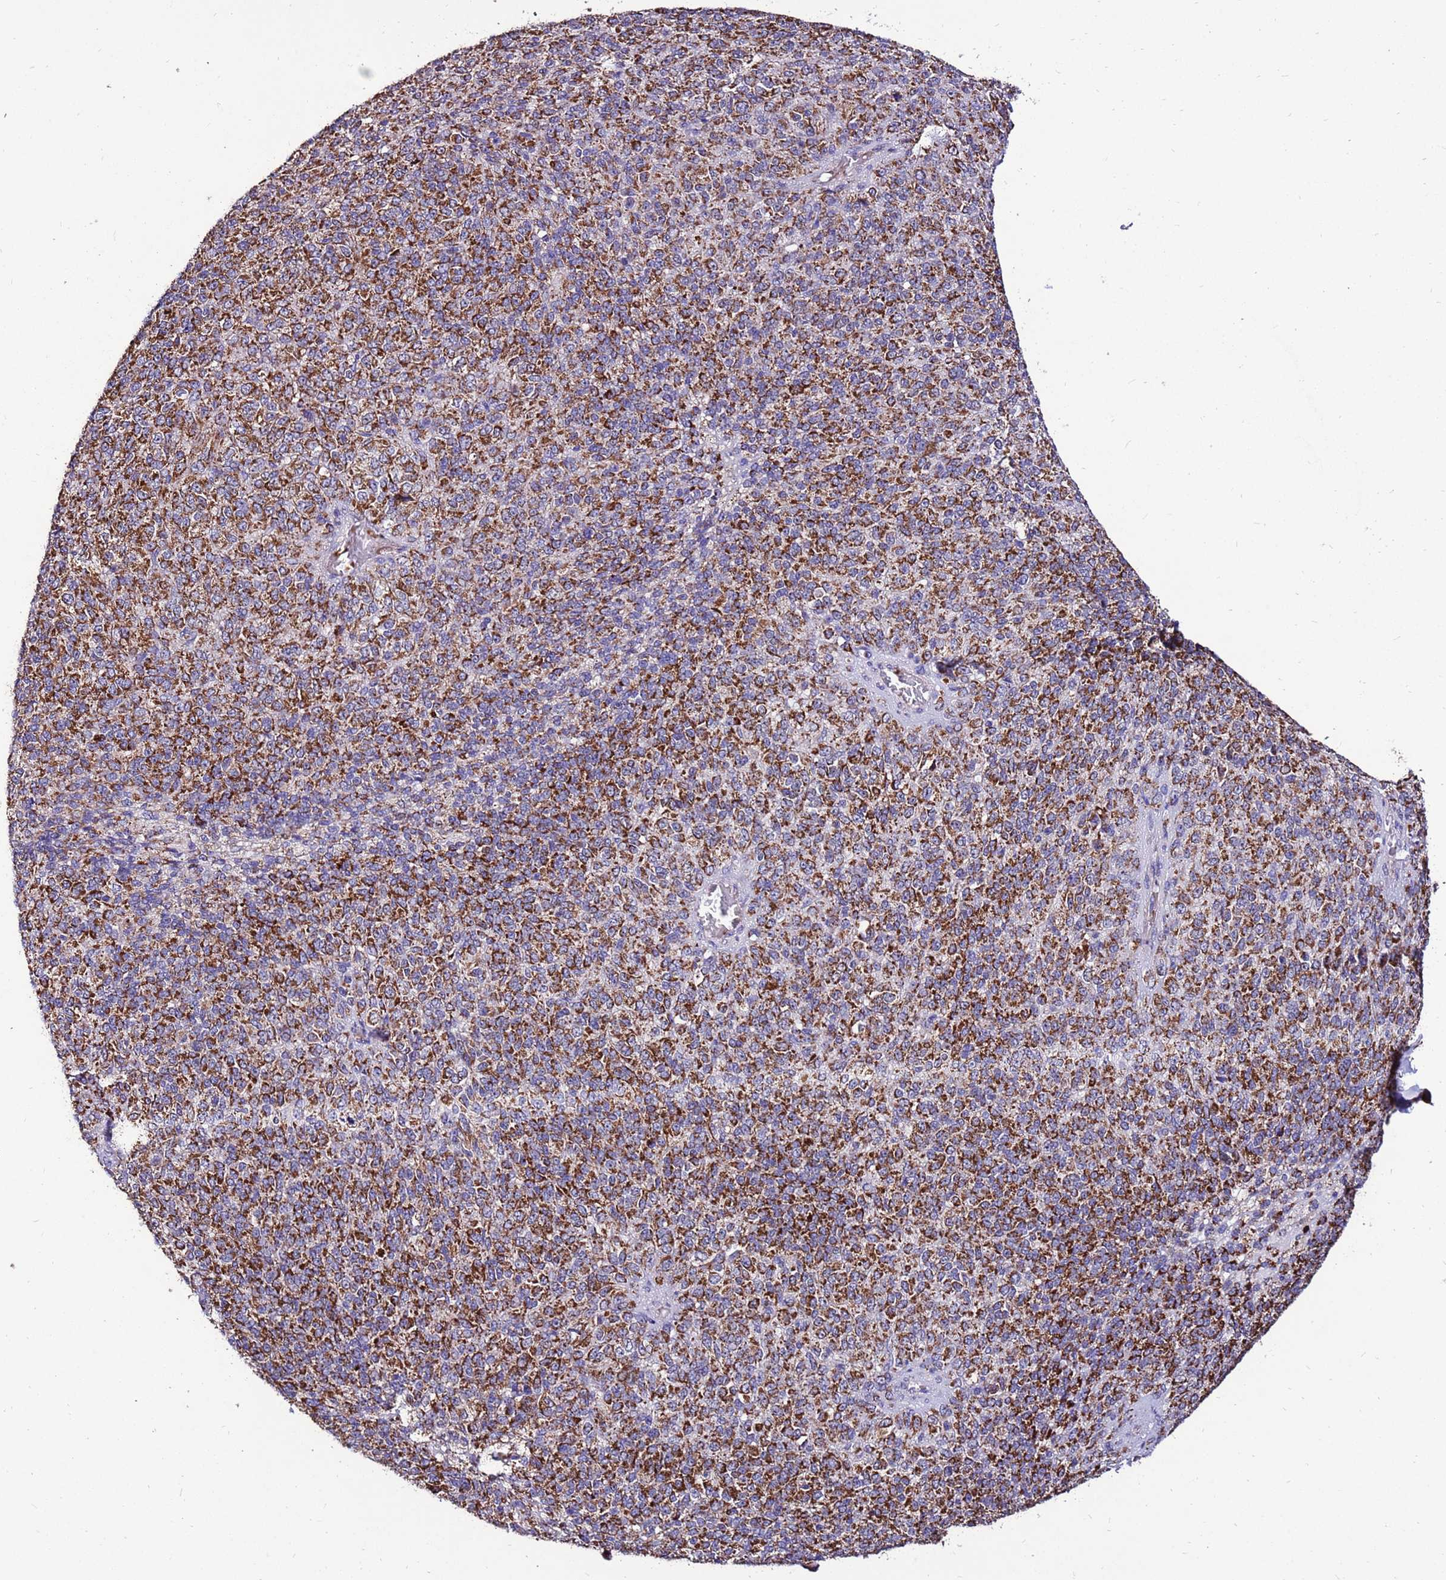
{"staining": {"intensity": "strong", "quantity": ">75%", "location": "cytoplasmic/membranous"}, "tissue": "melanoma", "cell_type": "Tumor cells", "image_type": "cancer", "snomed": [{"axis": "morphology", "description": "Malignant melanoma, Metastatic site"}, {"axis": "topography", "description": "Brain"}], "caption": "Human melanoma stained with a brown dye displays strong cytoplasmic/membranous positive expression in about >75% of tumor cells.", "gene": "SPSB3", "patient": {"sex": "female", "age": 56}}